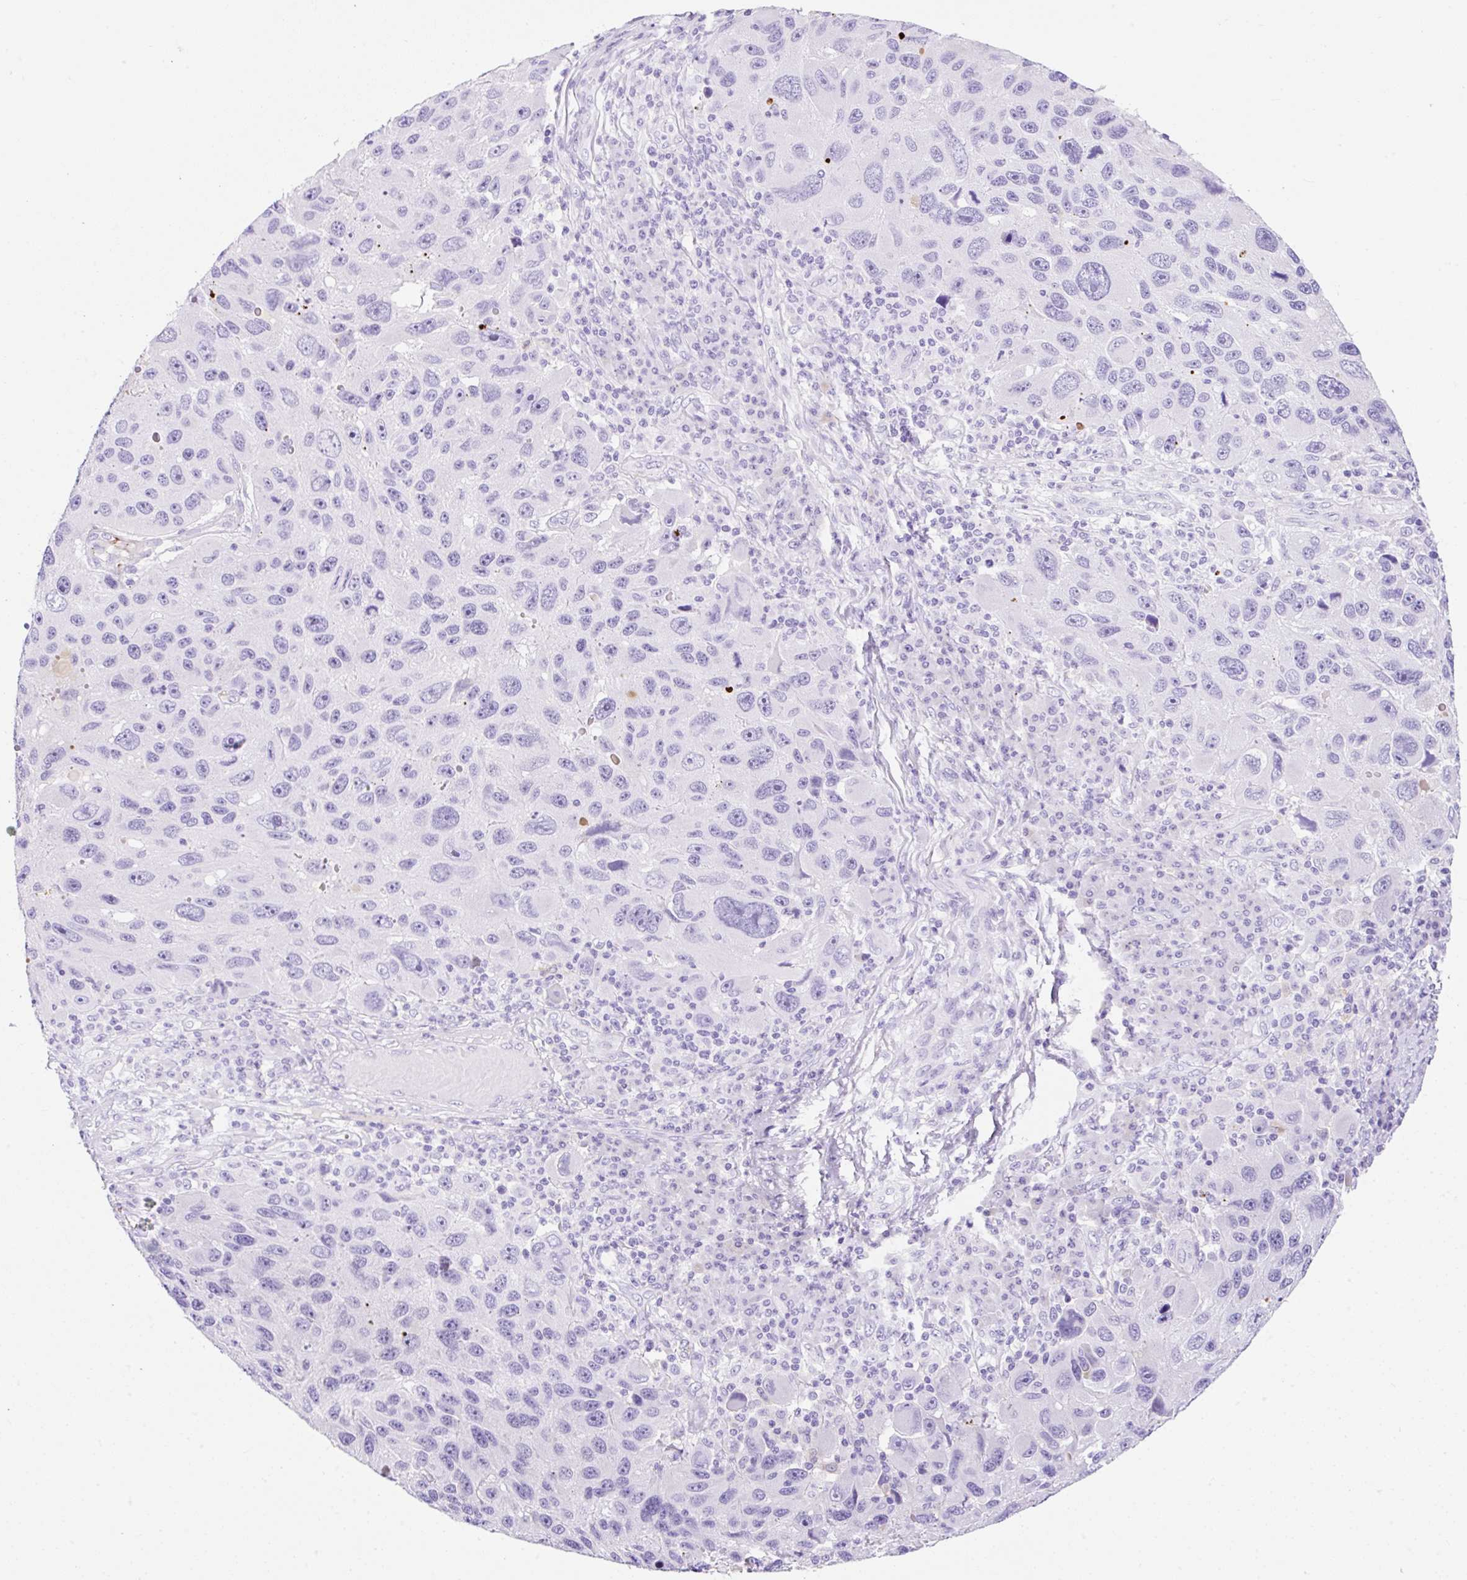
{"staining": {"intensity": "negative", "quantity": "none", "location": "none"}, "tissue": "melanoma", "cell_type": "Tumor cells", "image_type": "cancer", "snomed": [{"axis": "morphology", "description": "Malignant melanoma, NOS"}, {"axis": "topography", "description": "Skin"}], "caption": "DAB (3,3'-diaminobenzidine) immunohistochemical staining of human malignant melanoma exhibits no significant expression in tumor cells.", "gene": "APOC4-APOC2", "patient": {"sex": "male", "age": 53}}